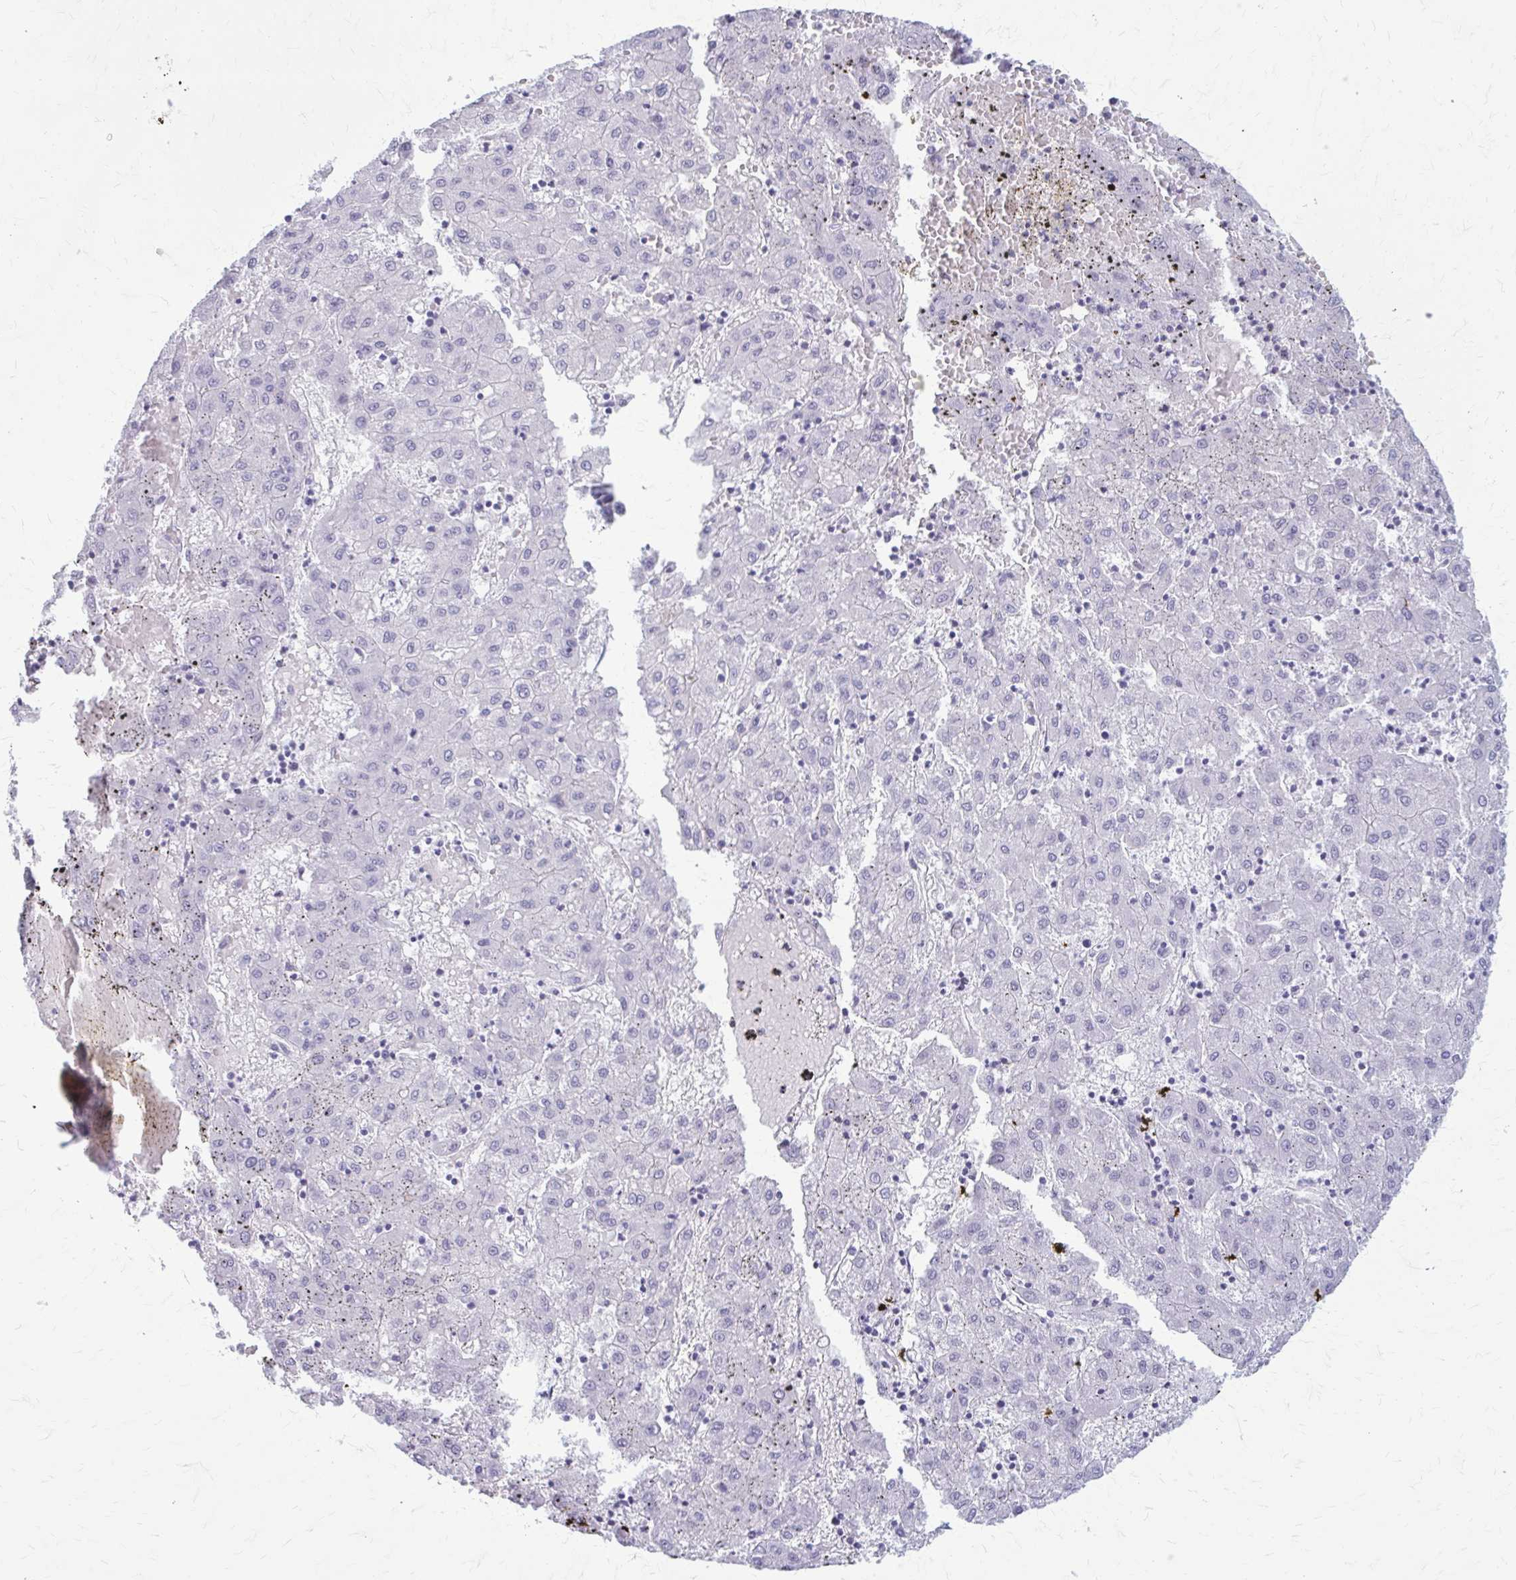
{"staining": {"intensity": "negative", "quantity": "none", "location": "none"}, "tissue": "liver cancer", "cell_type": "Tumor cells", "image_type": "cancer", "snomed": [{"axis": "morphology", "description": "Carcinoma, Hepatocellular, NOS"}, {"axis": "topography", "description": "Liver"}], "caption": "A micrograph of liver cancer stained for a protein displays no brown staining in tumor cells.", "gene": "KRT5", "patient": {"sex": "male", "age": 72}}